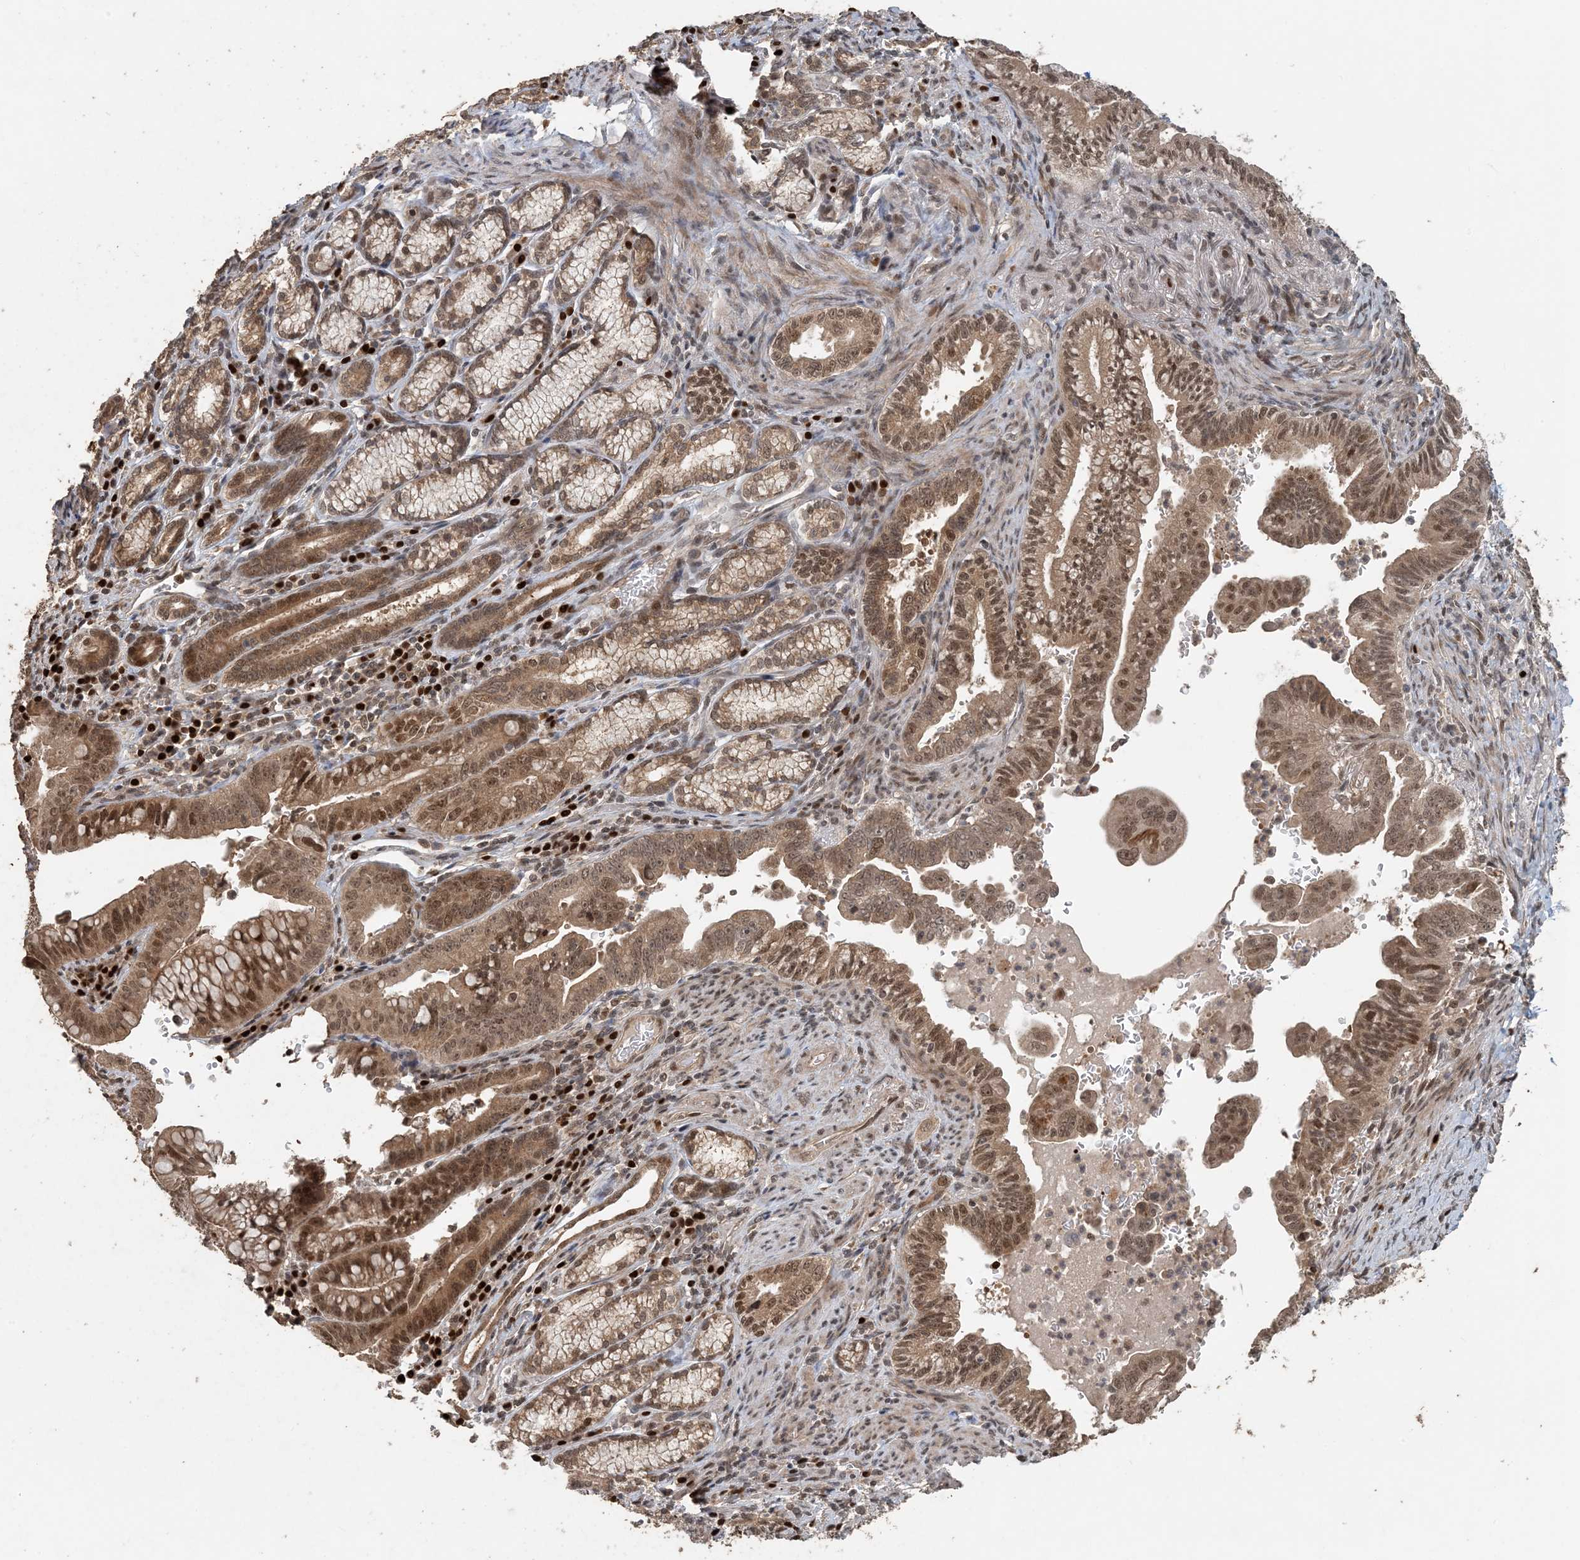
{"staining": {"intensity": "moderate", "quantity": ">75%", "location": "cytoplasmic/membranous,nuclear"}, "tissue": "pancreatic cancer", "cell_type": "Tumor cells", "image_type": "cancer", "snomed": [{"axis": "morphology", "description": "Adenocarcinoma, NOS"}, {"axis": "topography", "description": "Pancreas"}], "caption": "Immunohistochemical staining of adenocarcinoma (pancreatic) demonstrates medium levels of moderate cytoplasmic/membranous and nuclear protein staining in about >75% of tumor cells.", "gene": "ATP13A2", "patient": {"sex": "male", "age": 70}}